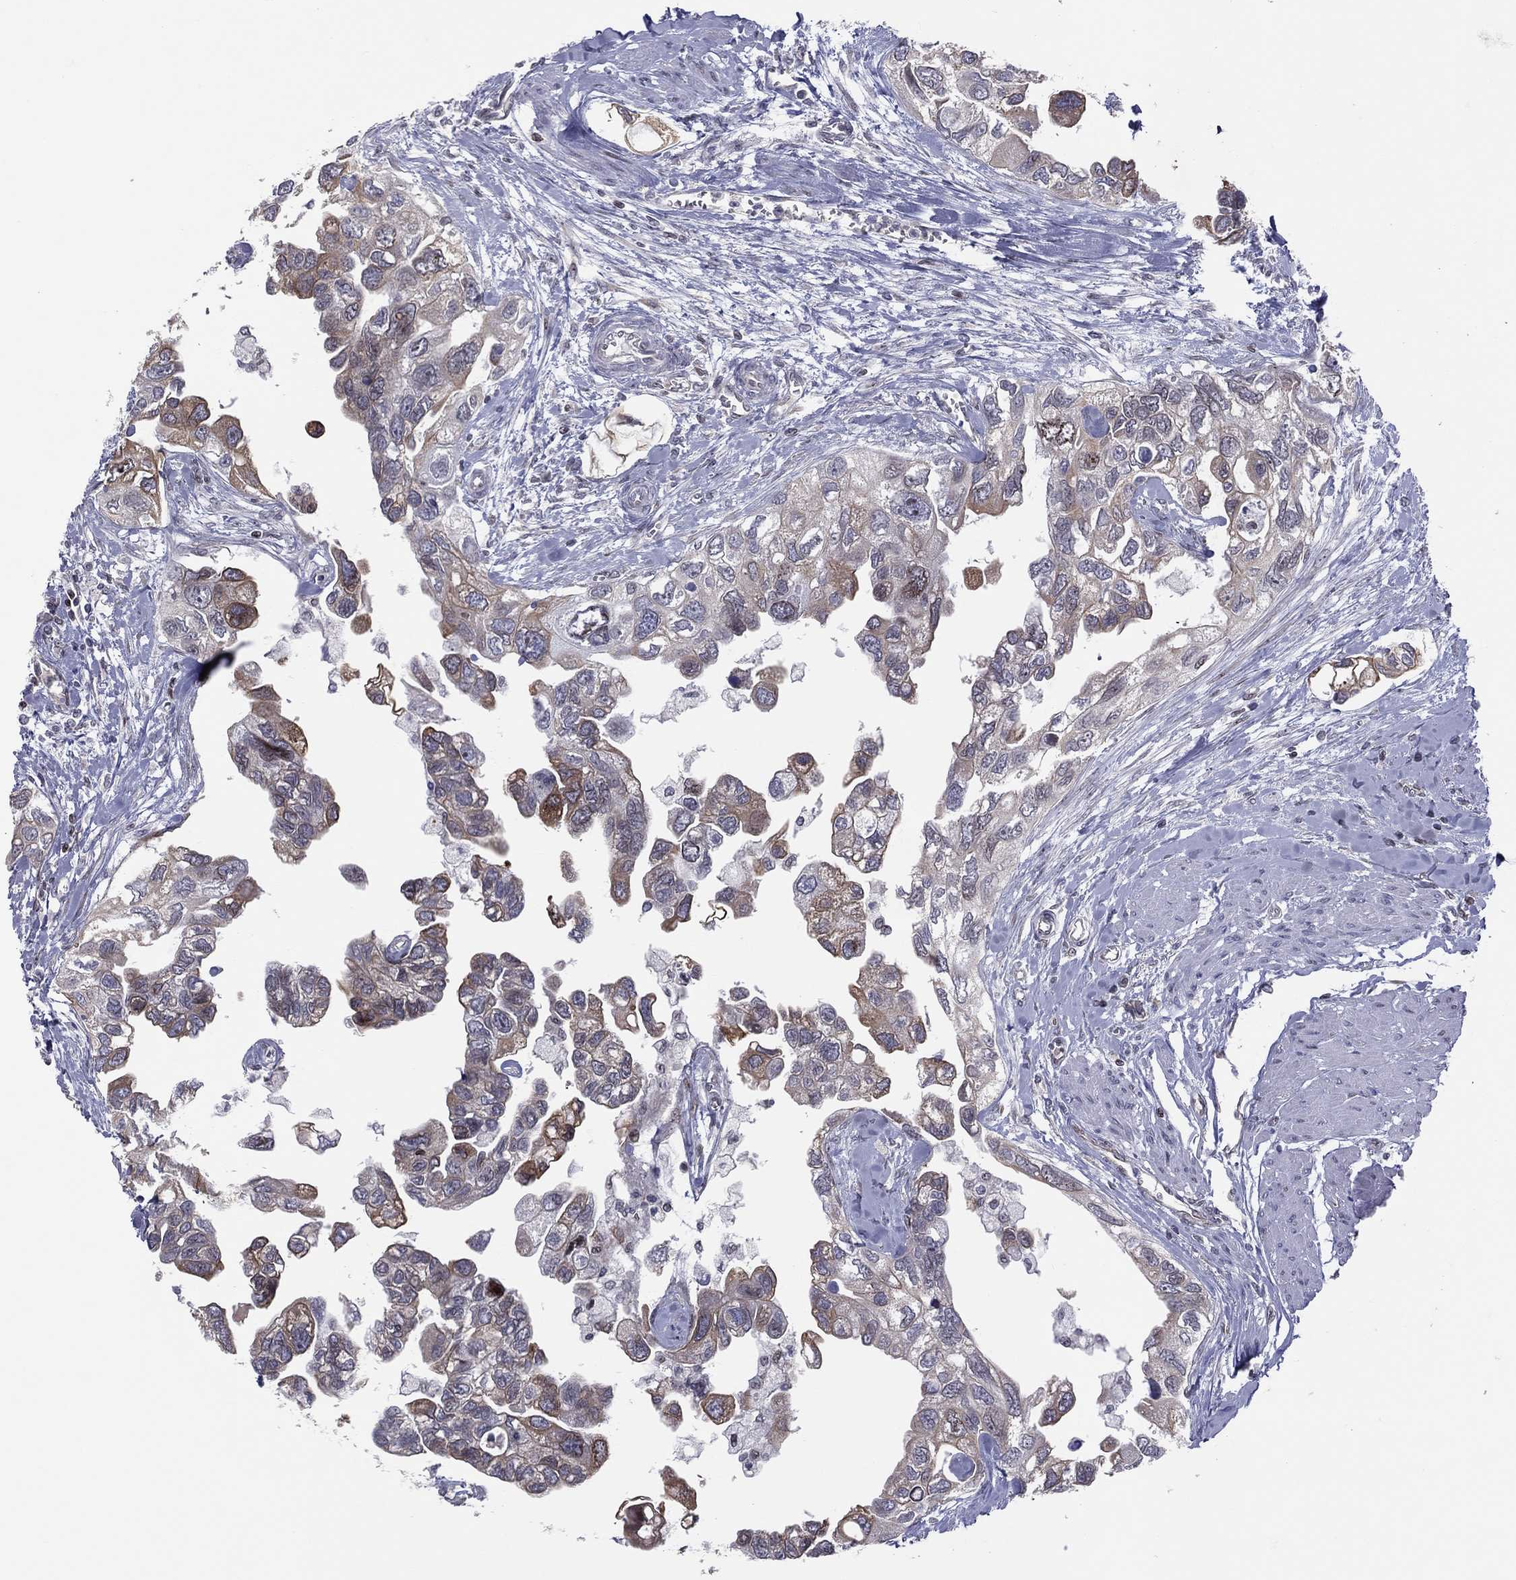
{"staining": {"intensity": "moderate", "quantity": "<25%", "location": "cytoplasmic/membranous"}, "tissue": "urothelial cancer", "cell_type": "Tumor cells", "image_type": "cancer", "snomed": [{"axis": "morphology", "description": "Urothelial carcinoma, High grade"}, {"axis": "topography", "description": "Urinary bladder"}], "caption": "Urothelial cancer stained with DAB (3,3'-diaminobenzidine) immunohistochemistry (IHC) exhibits low levels of moderate cytoplasmic/membranous staining in approximately <25% of tumor cells.", "gene": "DBF4B", "patient": {"sex": "male", "age": 59}}